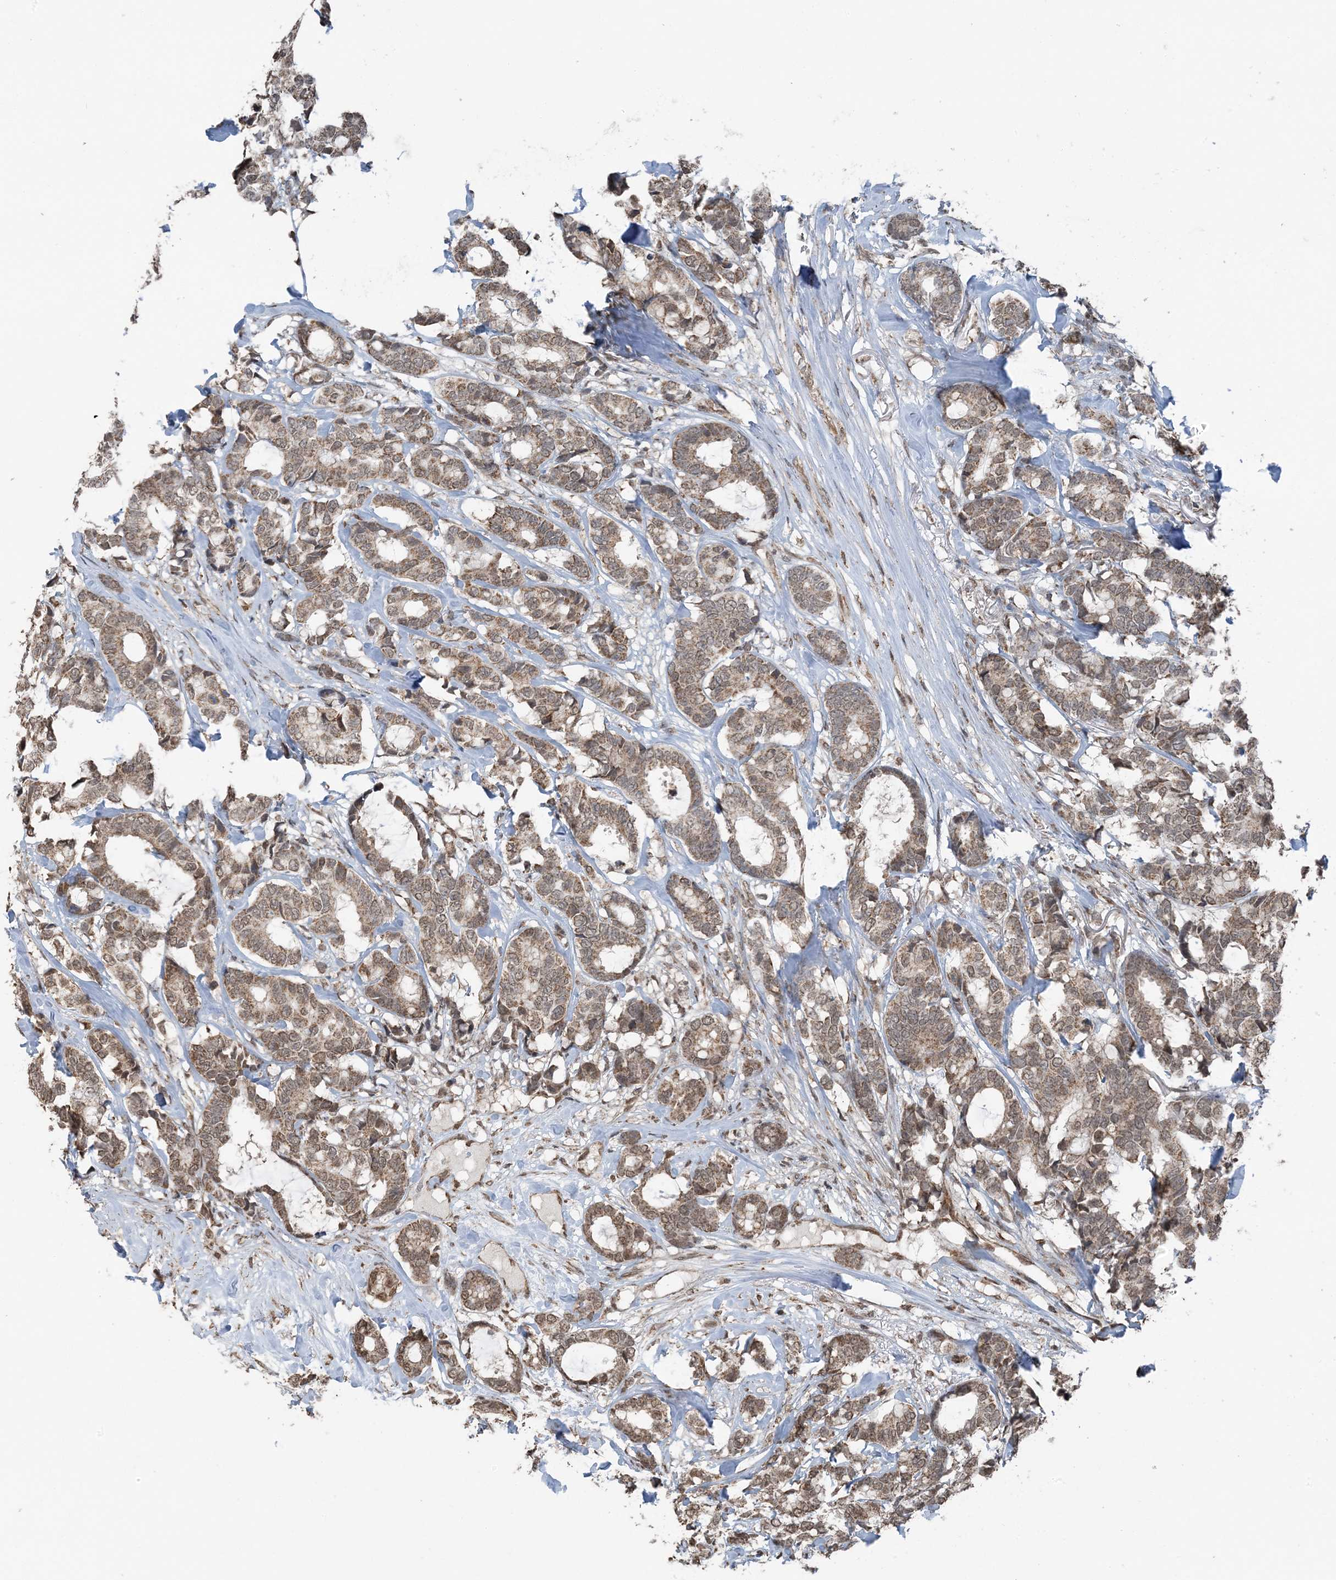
{"staining": {"intensity": "moderate", "quantity": ">75%", "location": "cytoplasmic/membranous,nuclear"}, "tissue": "breast cancer", "cell_type": "Tumor cells", "image_type": "cancer", "snomed": [{"axis": "morphology", "description": "Duct carcinoma"}, {"axis": "topography", "description": "Breast"}], "caption": "There is medium levels of moderate cytoplasmic/membranous and nuclear staining in tumor cells of breast cancer (infiltrating ductal carcinoma), as demonstrated by immunohistochemical staining (brown color).", "gene": "PILRB", "patient": {"sex": "female", "age": 87}}